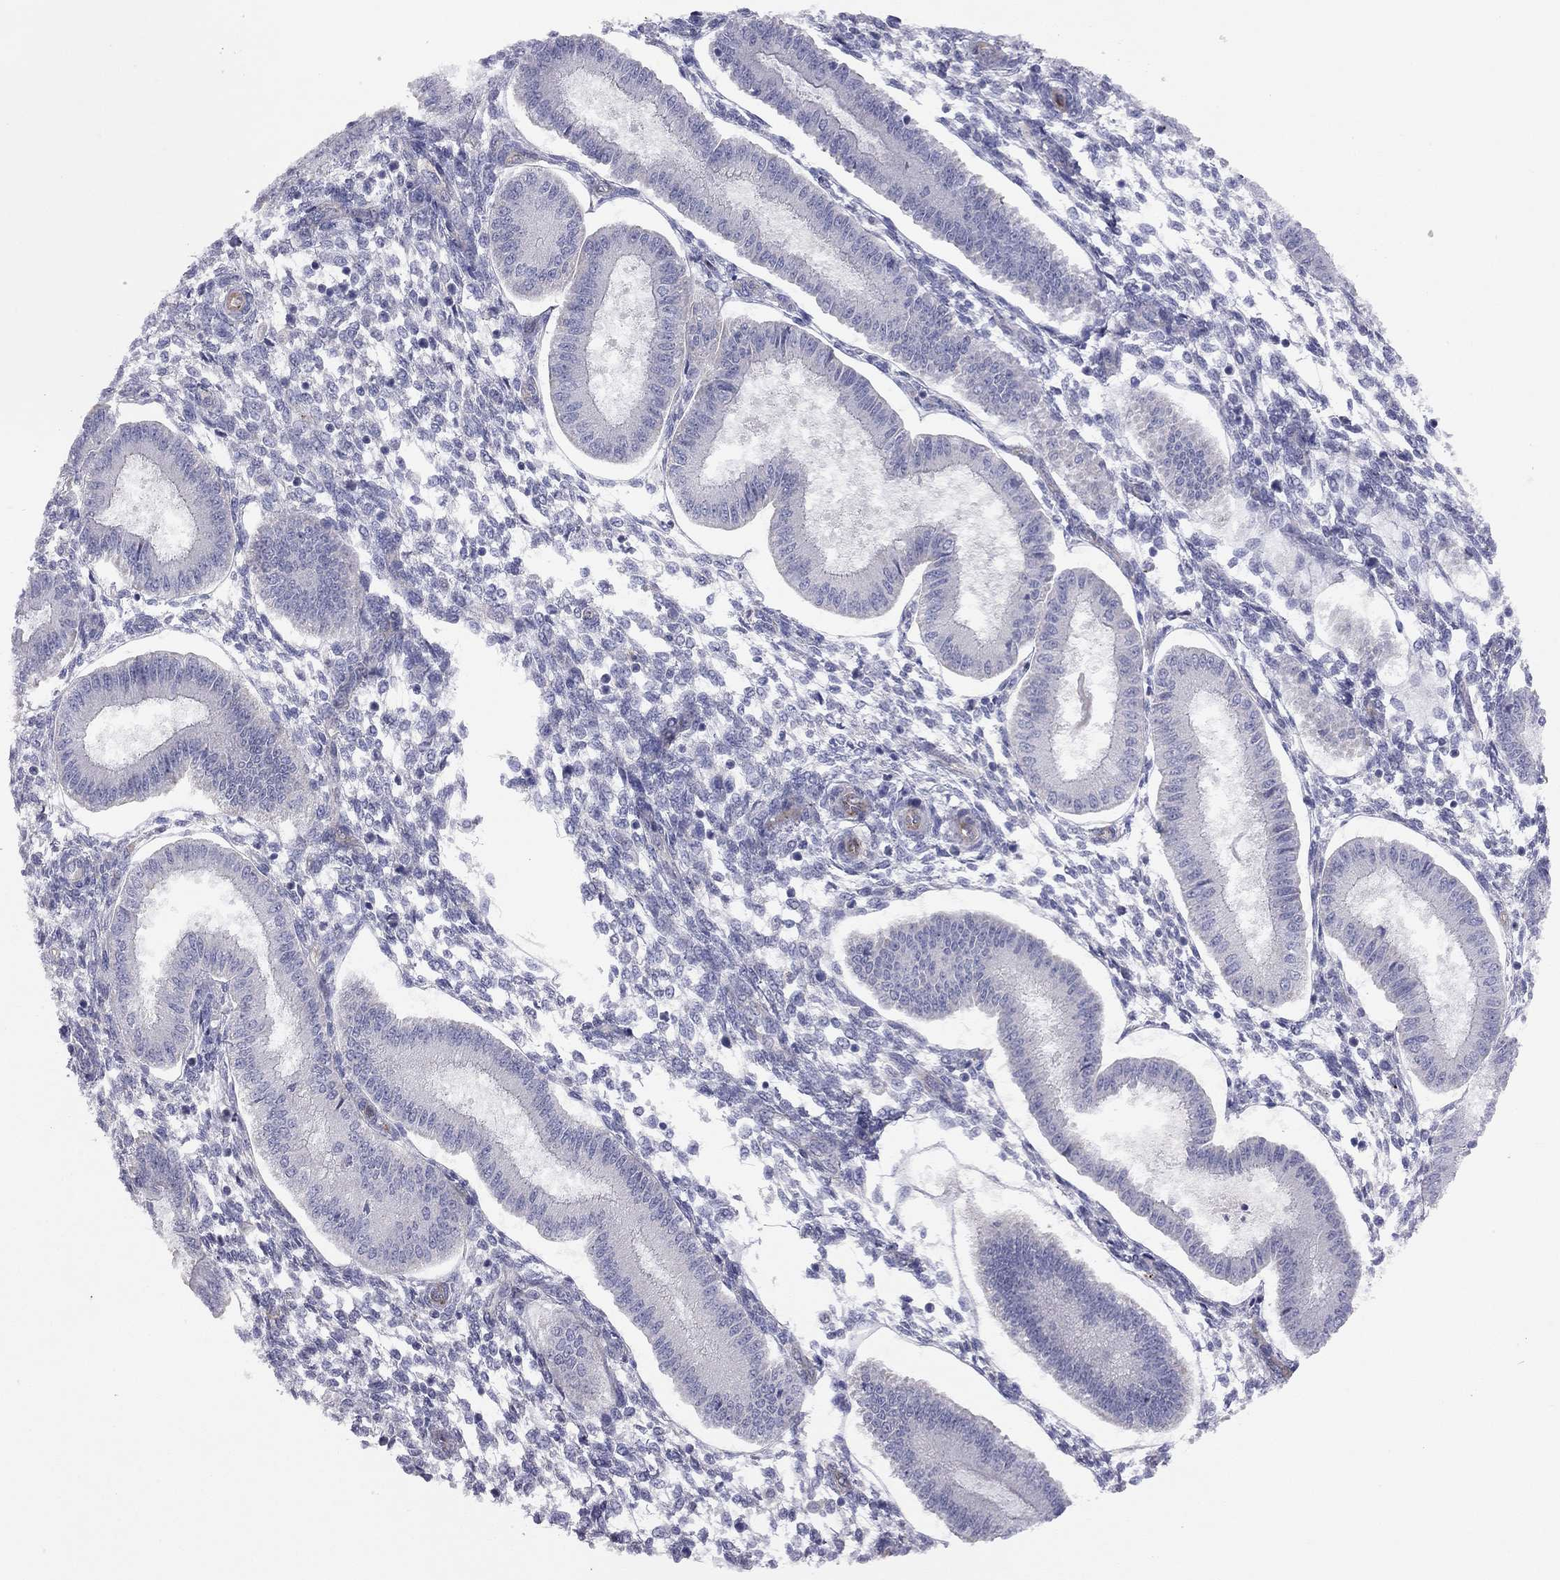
{"staining": {"intensity": "negative", "quantity": "none", "location": "none"}, "tissue": "endometrium", "cell_type": "Cells in endometrial stroma", "image_type": "normal", "snomed": [{"axis": "morphology", "description": "Normal tissue, NOS"}, {"axis": "topography", "description": "Endometrium"}], "caption": "Immunohistochemical staining of normal human endometrium shows no significant staining in cells in endometrial stroma.", "gene": "GPRC5B", "patient": {"sex": "female", "age": 43}}